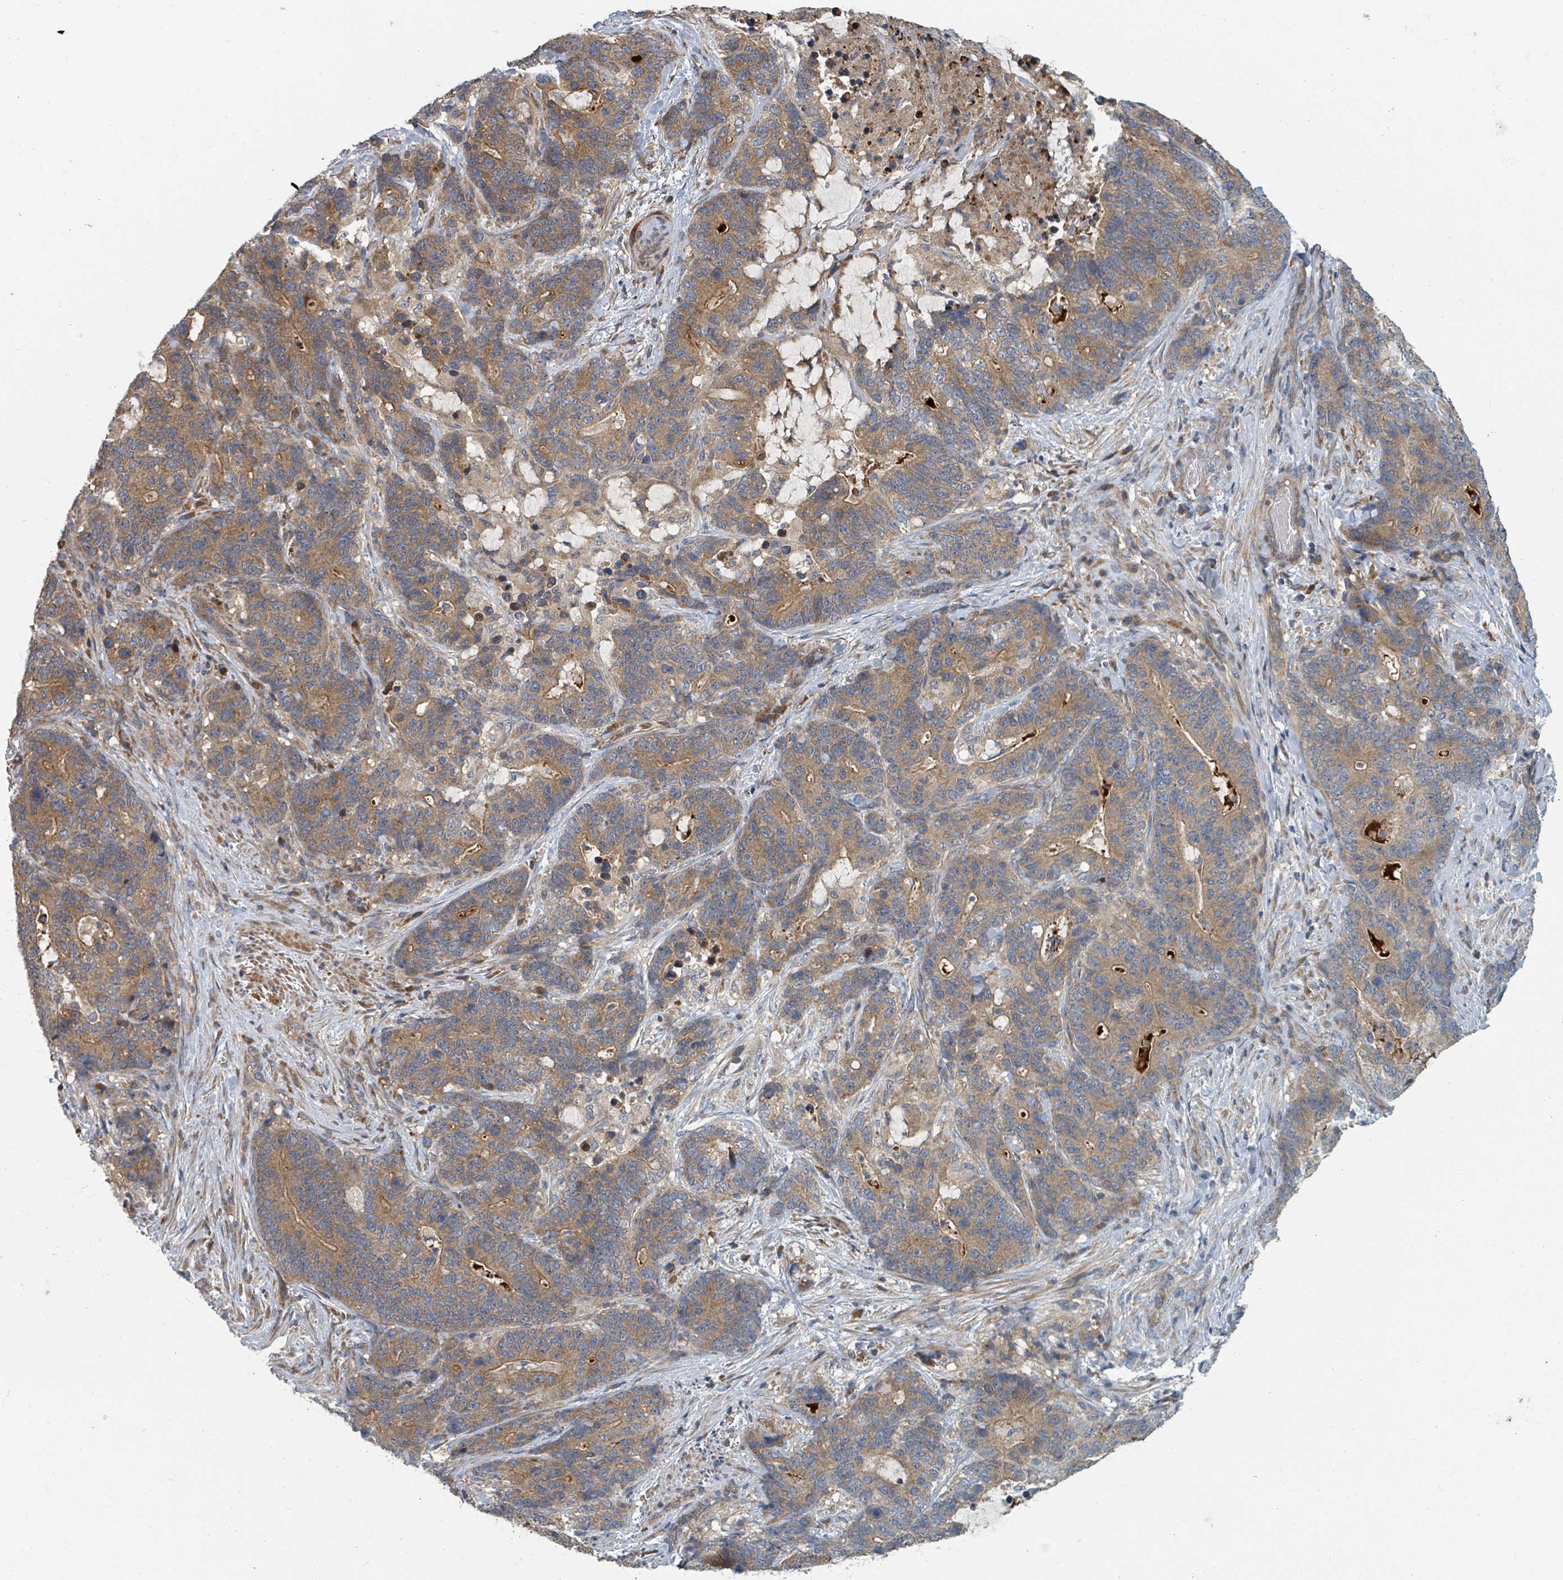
{"staining": {"intensity": "moderate", "quantity": "25%-75%", "location": "cytoplasmic/membranous"}, "tissue": "stomach cancer", "cell_type": "Tumor cells", "image_type": "cancer", "snomed": [{"axis": "morphology", "description": "Normal tissue, NOS"}, {"axis": "morphology", "description": "Adenocarcinoma, NOS"}, {"axis": "topography", "description": "Stomach"}], "caption": "Tumor cells demonstrate medium levels of moderate cytoplasmic/membranous expression in approximately 25%-75% of cells in human adenocarcinoma (stomach).", "gene": "DPM1", "patient": {"sex": "female", "age": 64}}